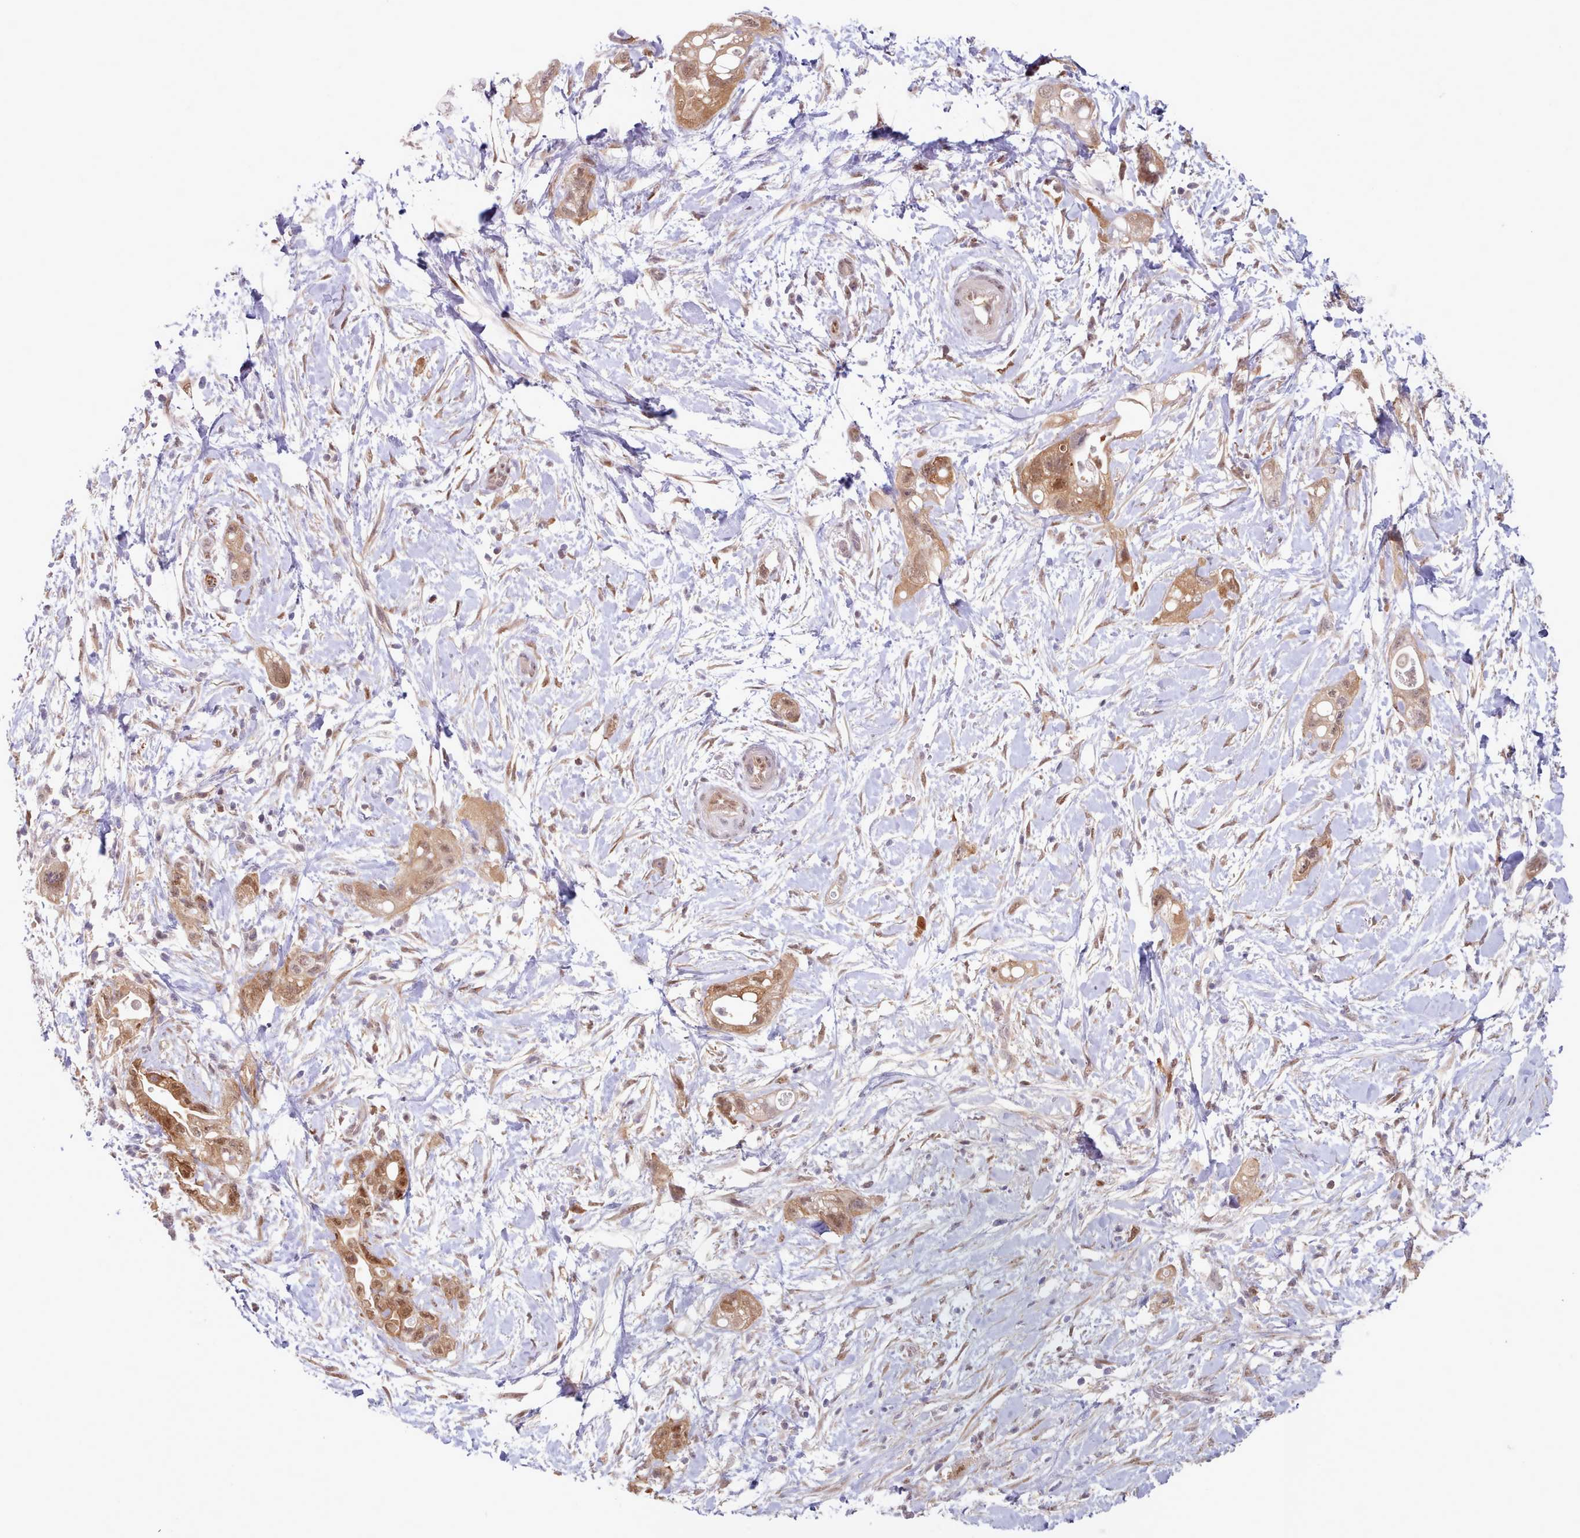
{"staining": {"intensity": "moderate", "quantity": ">75%", "location": "cytoplasmic/membranous,nuclear"}, "tissue": "pancreatic cancer", "cell_type": "Tumor cells", "image_type": "cancer", "snomed": [{"axis": "morphology", "description": "Adenocarcinoma, NOS"}, {"axis": "topography", "description": "Pancreas"}], "caption": "Brown immunohistochemical staining in human pancreatic cancer exhibits moderate cytoplasmic/membranous and nuclear staining in about >75% of tumor cells.", "gene": "CES3", "patient": {"sex": "female", "age": 72}}